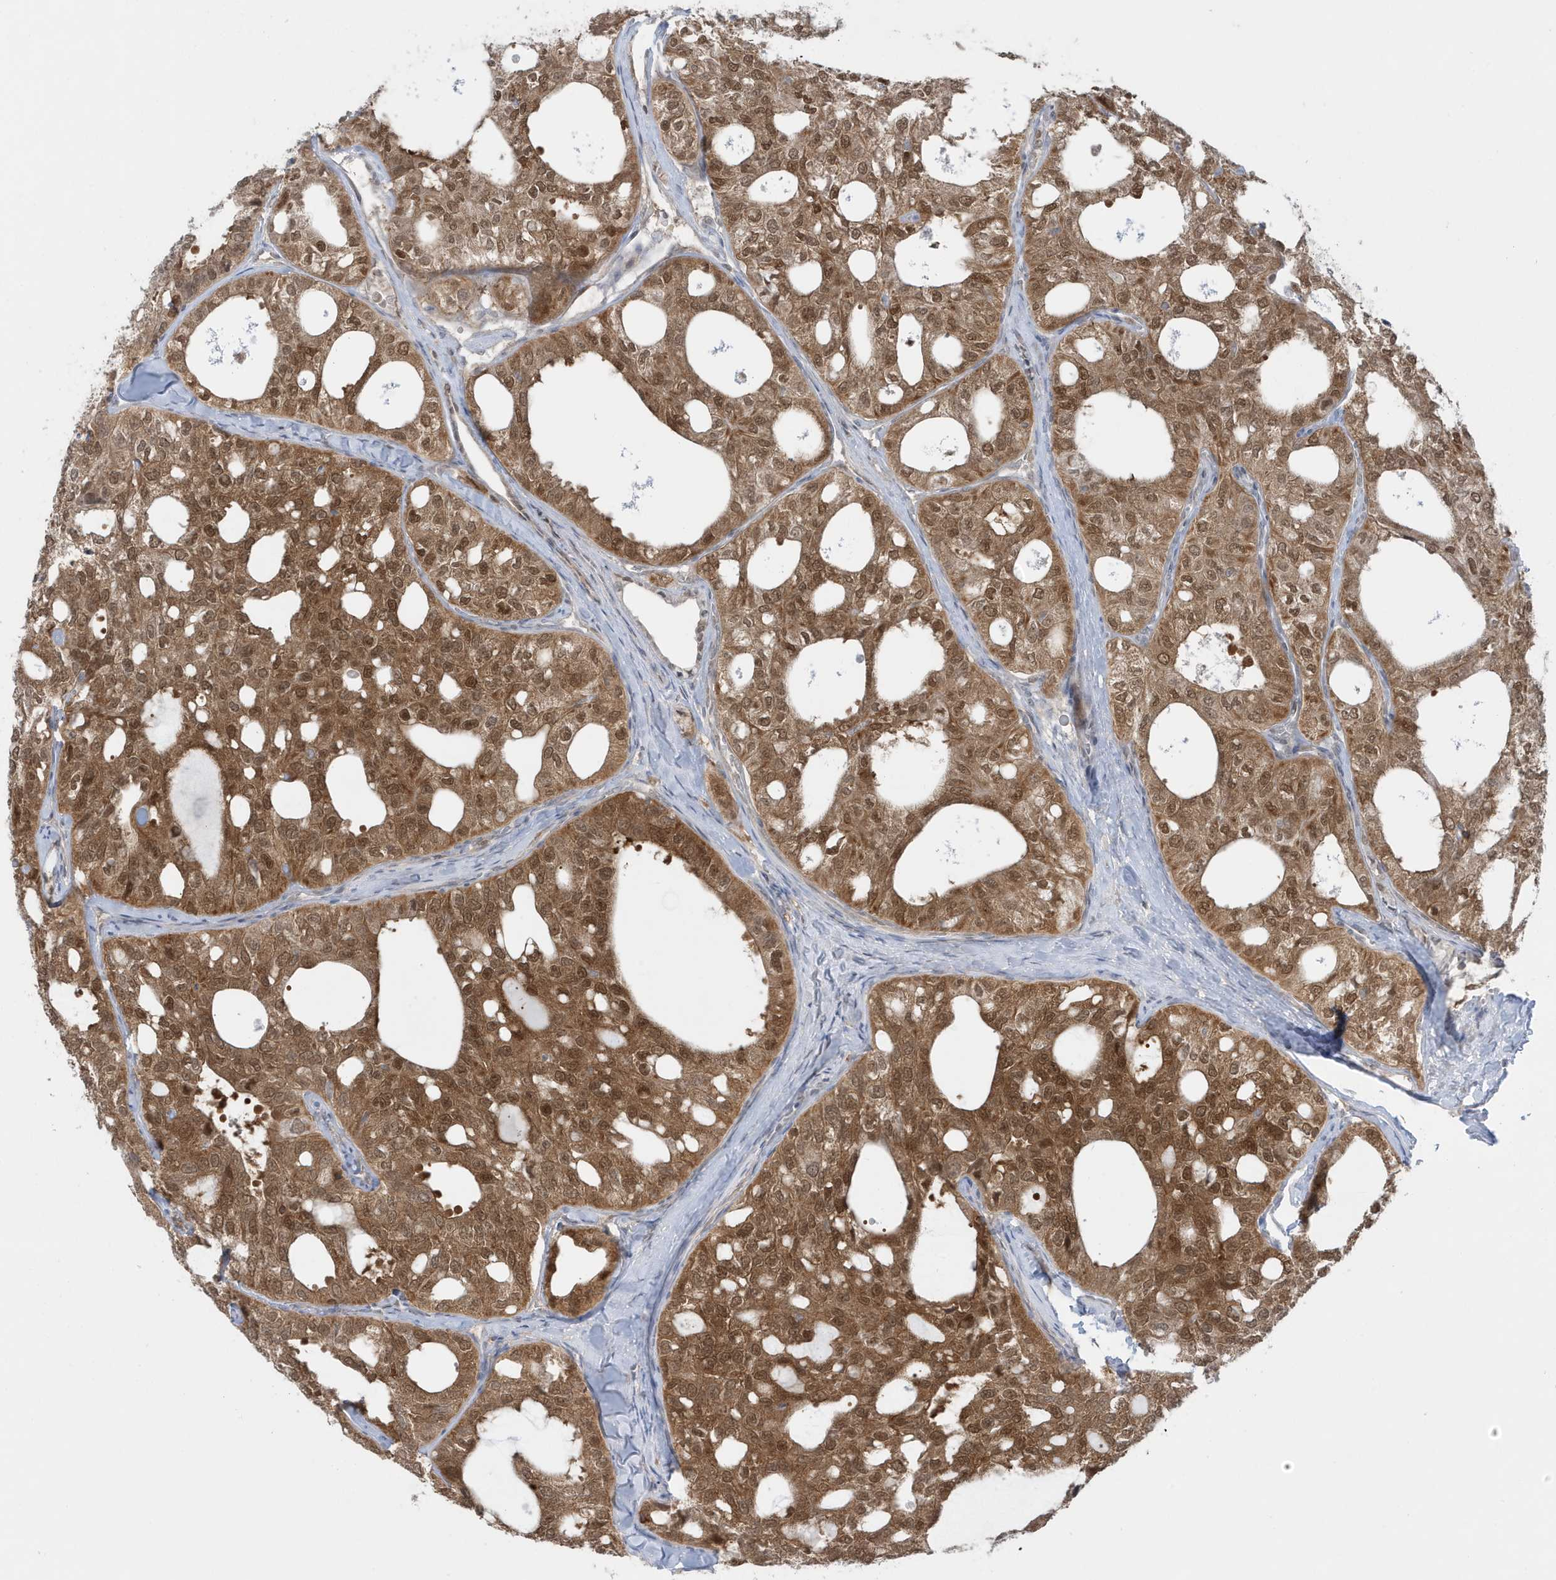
{"staining": {"intensity": "moderate", "quantity": ">75%", "location": "cytoplasmic/membranous,nuclear"}, "tissue": "thyroid cancer", "cell_type": "Tumor cells", "image_type": "cancer", "snomed": [{"axis": "morphology", "description": "Follicular adenoma carcinoma, NOS"}, {"axis": "topography", "description": "Thyroid gland"}], "caption": "Tumor cells show medium levels of moderate cytoplasmic/membranous and nuclear staining in approximately >75% of cells in follicular adenoma carcinoma (thyroid).", "gene": "OGA", "patient": {"sex": "male", "age": 75}}